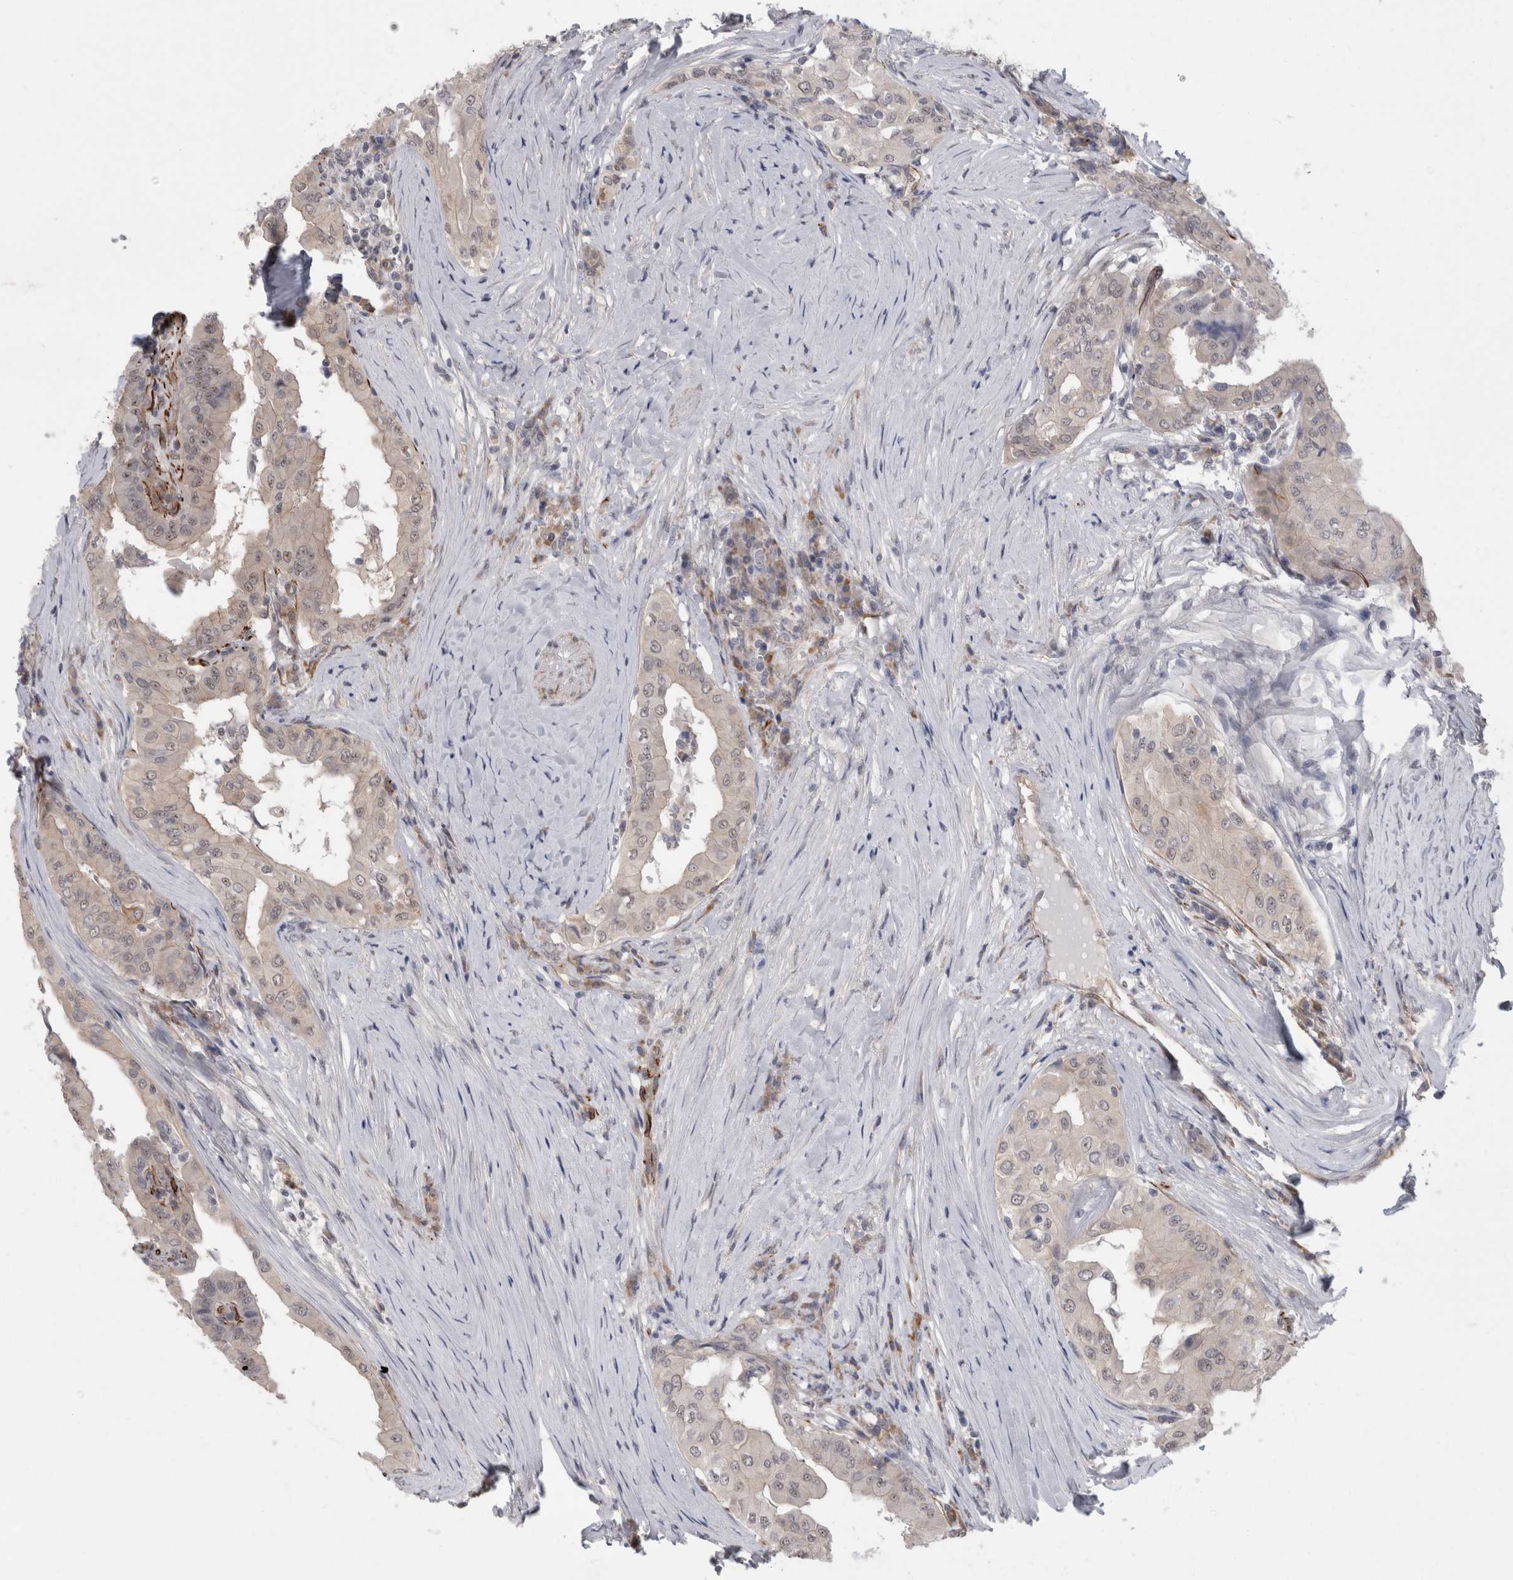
{"staining": {"intensity": "negative", "quantity": "none", "location": "none"}, "tissue": "thyroid cancer", "cell_type": "Tumor cells", "image_type": "cancer", "snomed": [{"axis": "morphology", "description": "Papillary adenocarcinoma, NOS"}, {"axis": "topography", "description": "Thyroid gland"}], "caption": "Human thyroid papillary adenocarcinoma stained for a protein using immunohistochemistry (IHC) shows no positivity in tumor cells.", "gene": "FAM83H", "patient": {"sex": "male", "age": 33}}